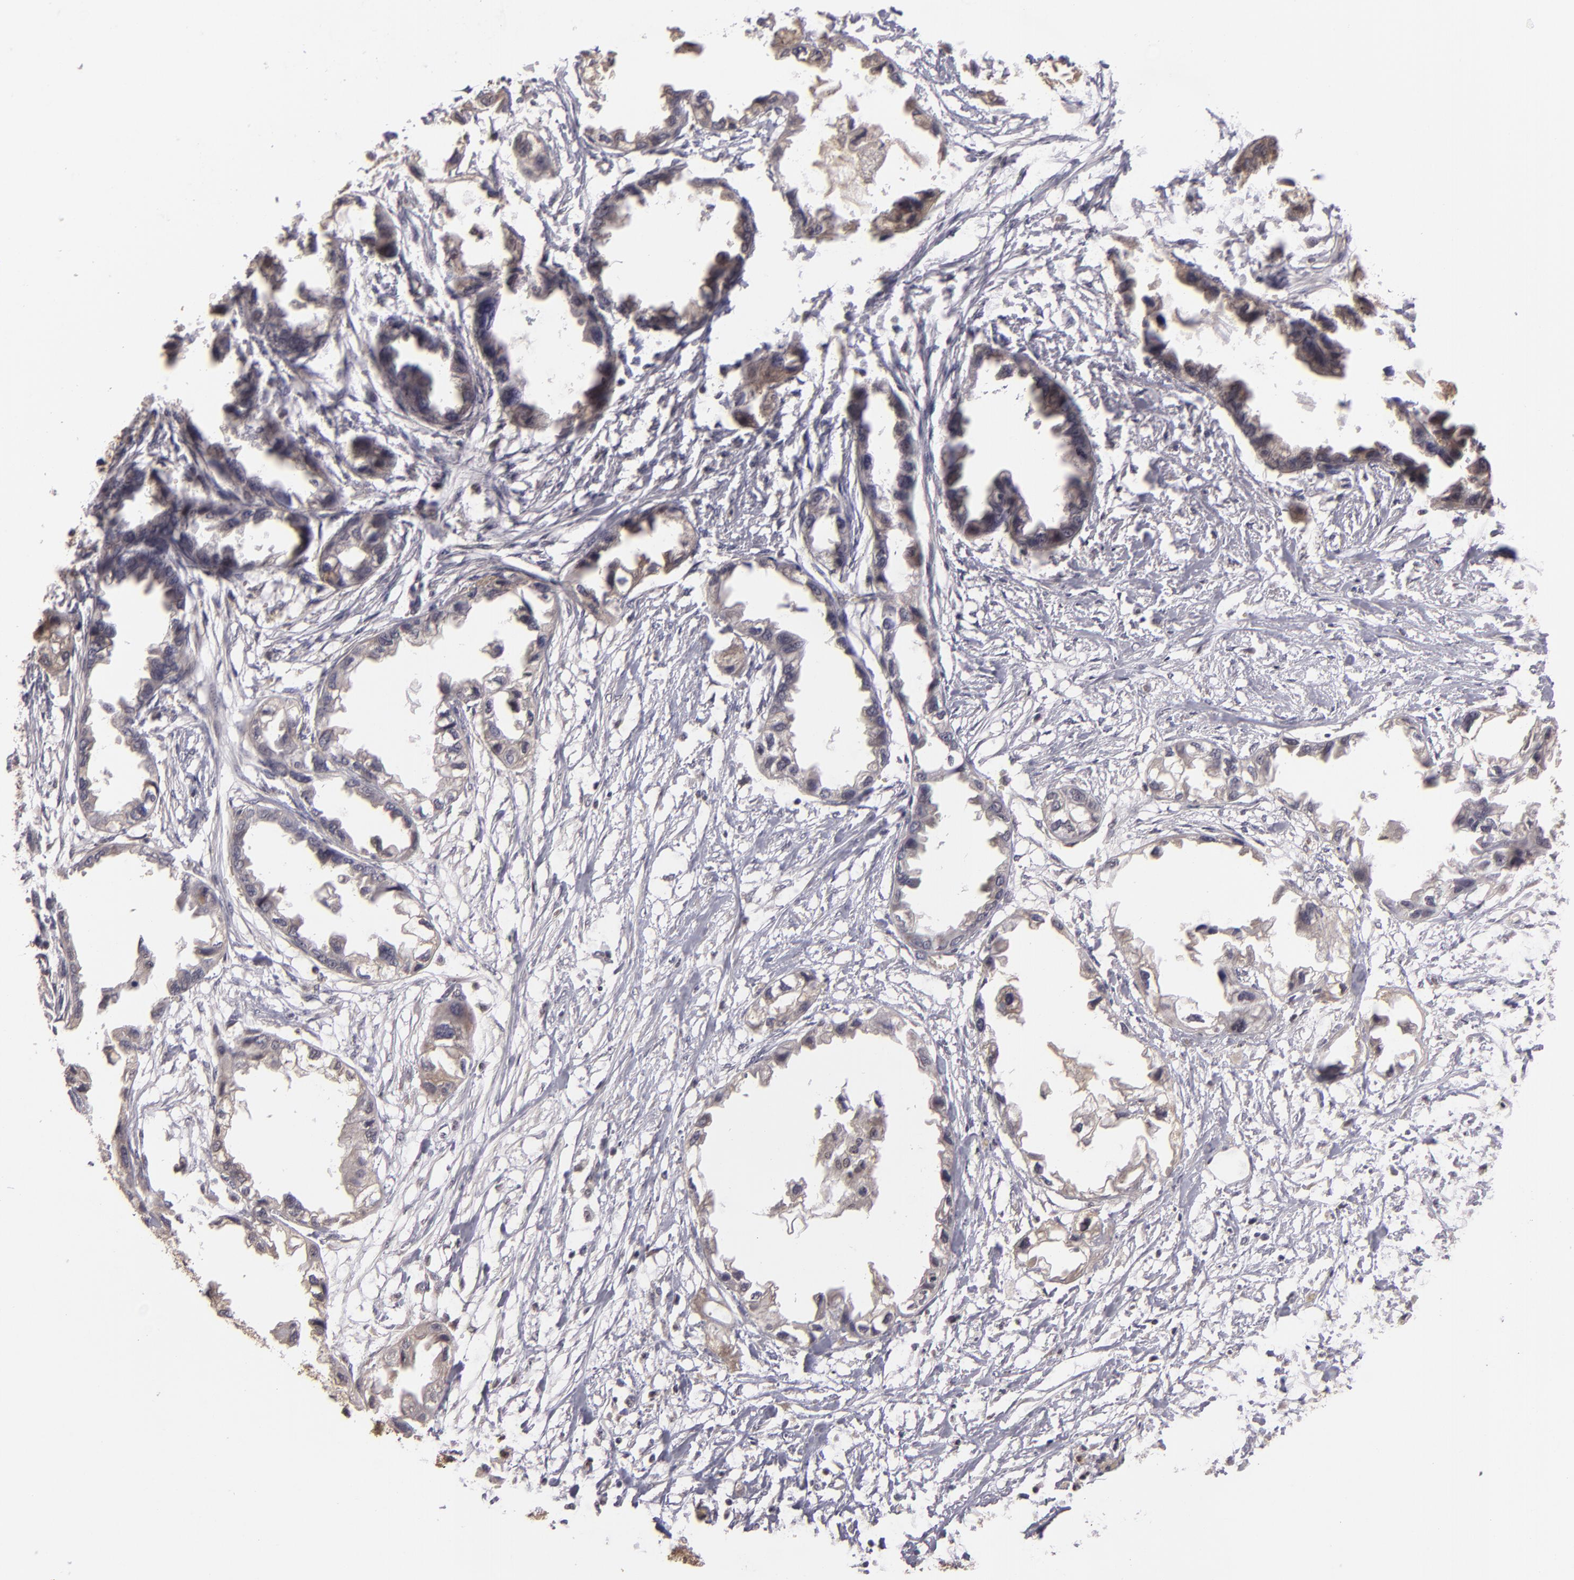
{"staining": {"intensity": "weak", "quantity": ">75%", "location": "cytoplasmic/membranous"}, "tissue": "endometrial cancer", "cell_type": "Tumor cells", "image_type": "cancer", "snomed": [{"axis": "morphology", "description": "Adenocarcinoma, NOS"}, {"axis": "topography", "description": "Endometrium"}], "caption": "This image reveals immunohistochemistry staining of human endometrial adenocarcinoma, with low weak cytoplasmic/membranous positivity in approximately >75% of tumor cells.", "gene": "LRG1", "patient": {"sex": "female", "age": 67}}